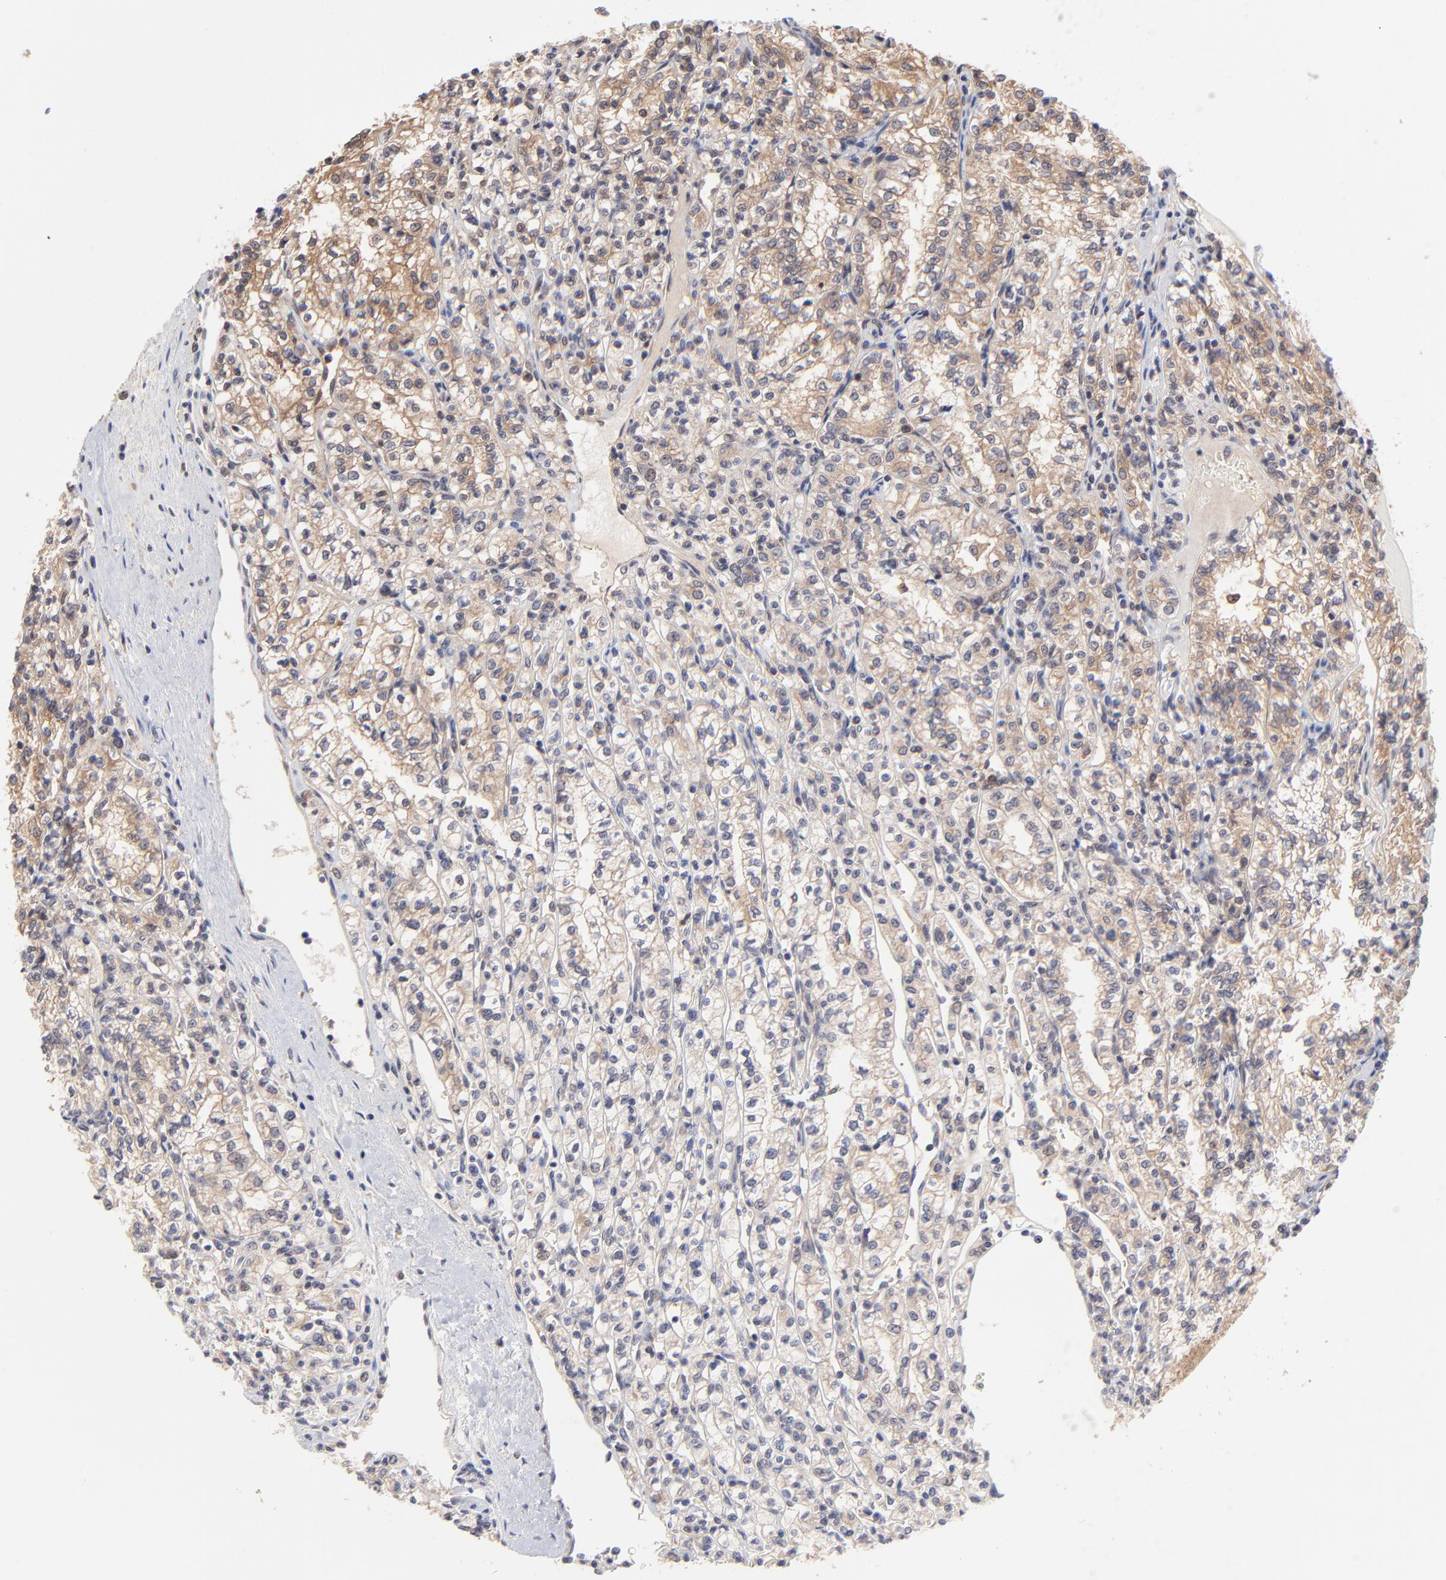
{"staining": {"intensity": "weak", "quantity": "25%-75%", "location": "cytoplasmic/membranous"}, "tissue": "renal cancer", "cell_type": "Tumor cells", "image_type": "cancer", "snomed": [{"axis": "morphology", "description": "Adenocarcinoma, NOS"}, {"axis": "topography", "description": "Kidney"}], "caption": "An immunohistochemistry image of tumor tissue is shown. Protein staining in brown highlights weak cytoplasmic/membranous positivity in adenocarcinoma (renal) within tumor cells. Nuclei are stained in blue.", "gene": "GART", "patient": {"sex": "male", "age": 61}}